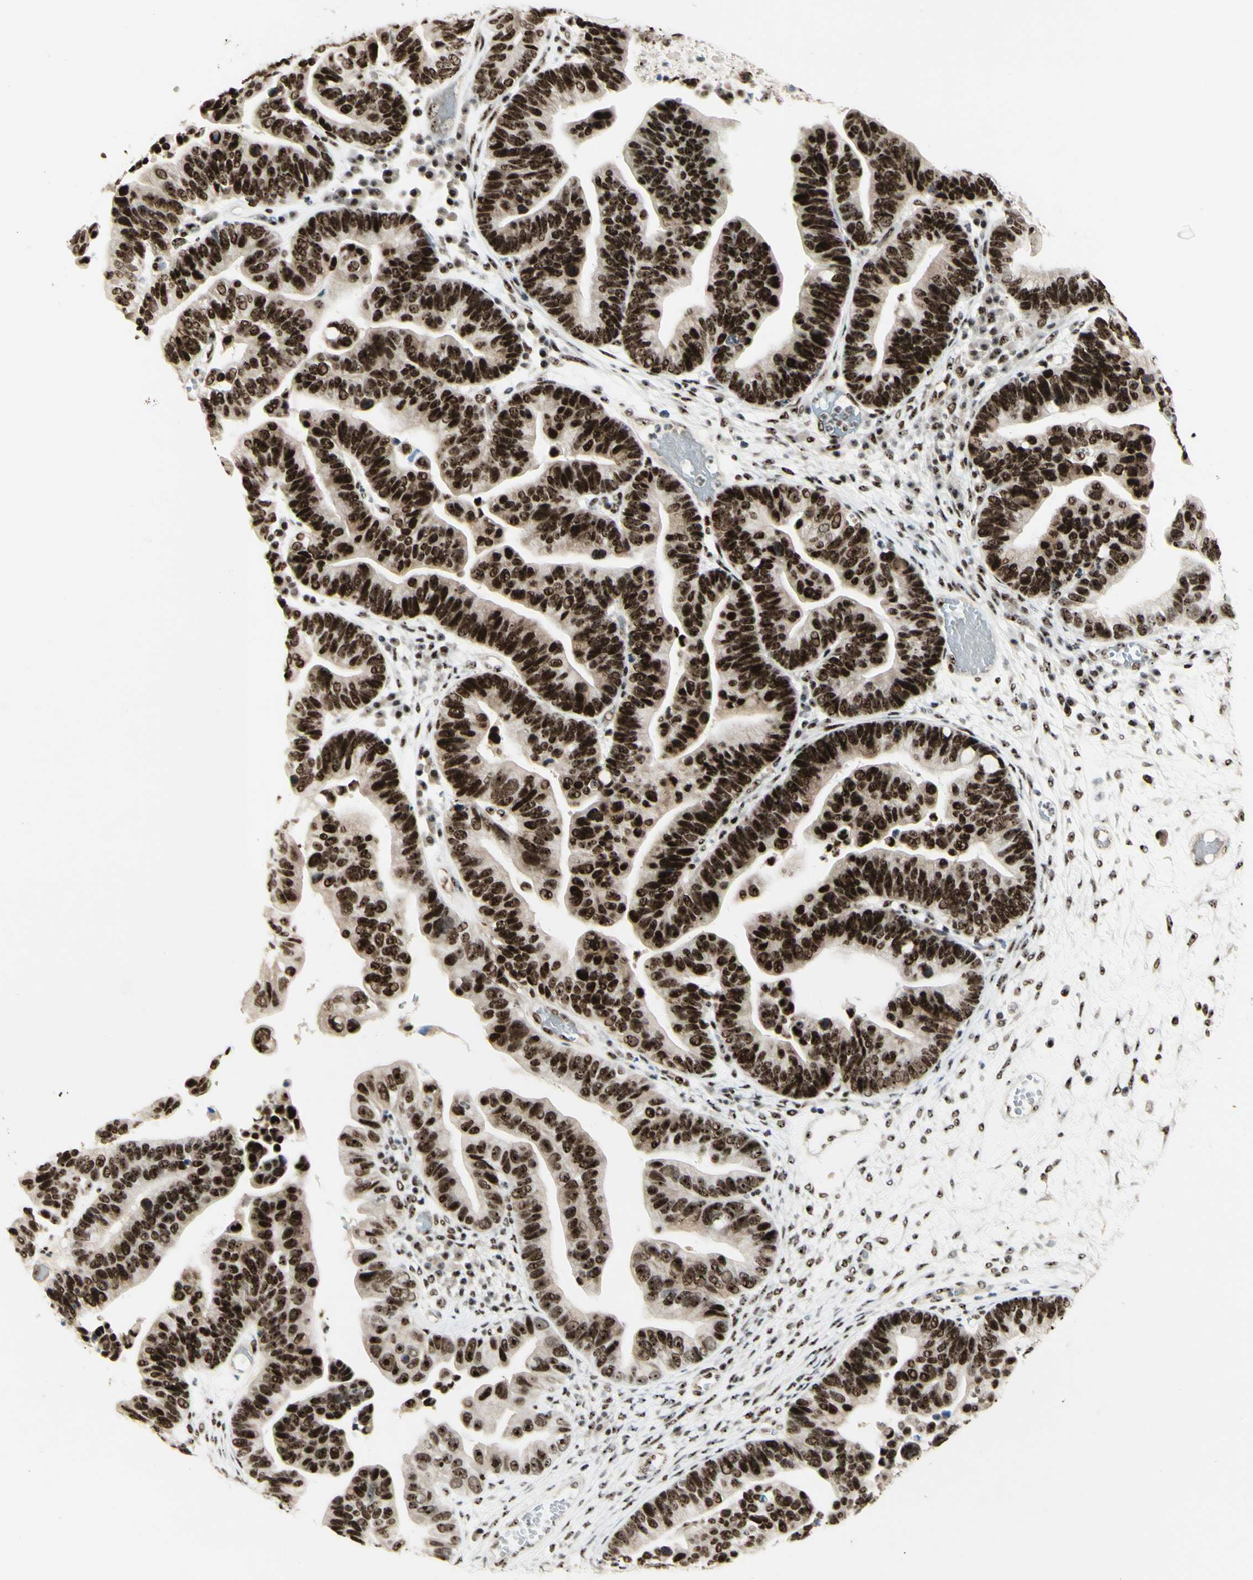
{"staining": {"intensity": "strong", "quantity": ">75%", "location": "nuclear"}, "tissue": "ovarian cancer", "cell_type": "Tumor cells", "image_type": "cancer", "snomed": [{"axis": "morphology", "description": "Cystadenocarcinoma, serous, NOS"}, {"axis": "topography", "description": "Ovary"}], "caption": "Immunohistochemistry histopathology image of human serous cystadenocarcinoma (ovarian) stained for a protein (brown), which displays high levels of strong nuclear staining in about >75% of tumor cells.", "gene": "DHX9", "patient": {"sex": "female", "age": 56}}